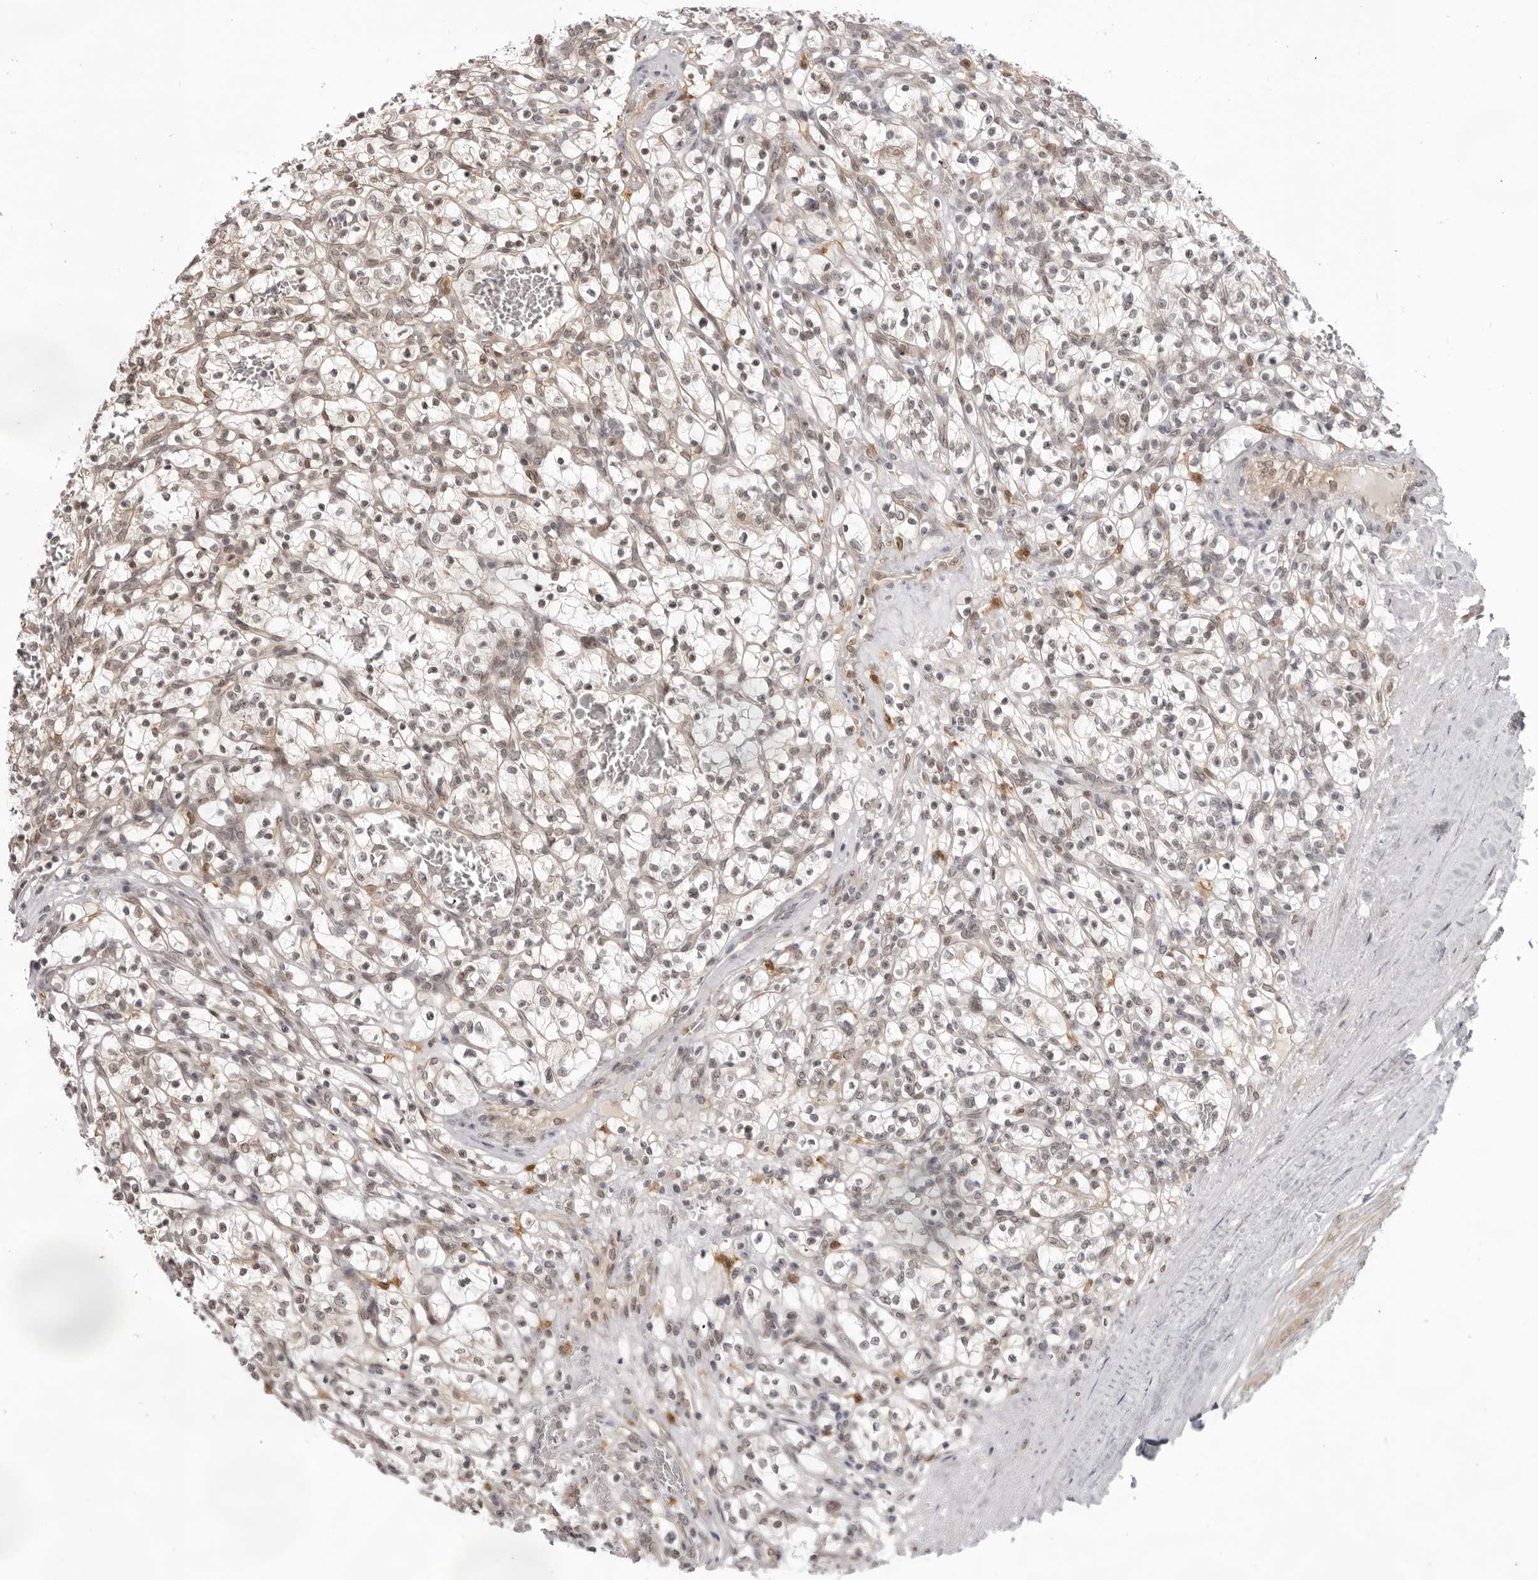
{"staining": {"intensity": "moderate", "quantity": "<25%", "location": "nuclear"}, "tissue": "renal cancer", "cell_type": "Tumor cells", "image_type": "cancer", "snomed": [{"axis": "morphology", "description": "Adenocarcinoma, NOS"}, {"axis": "topography", "description": "Kidney"}], "caption": "There is low levels of moderate nuclear expression in tumor cells of adenocarcinoma (renal), as demonstrated by immunohistochemical staining (brown color).", "gene": "SRGAP2", "patient": {"sex": "female", "age": 57}}